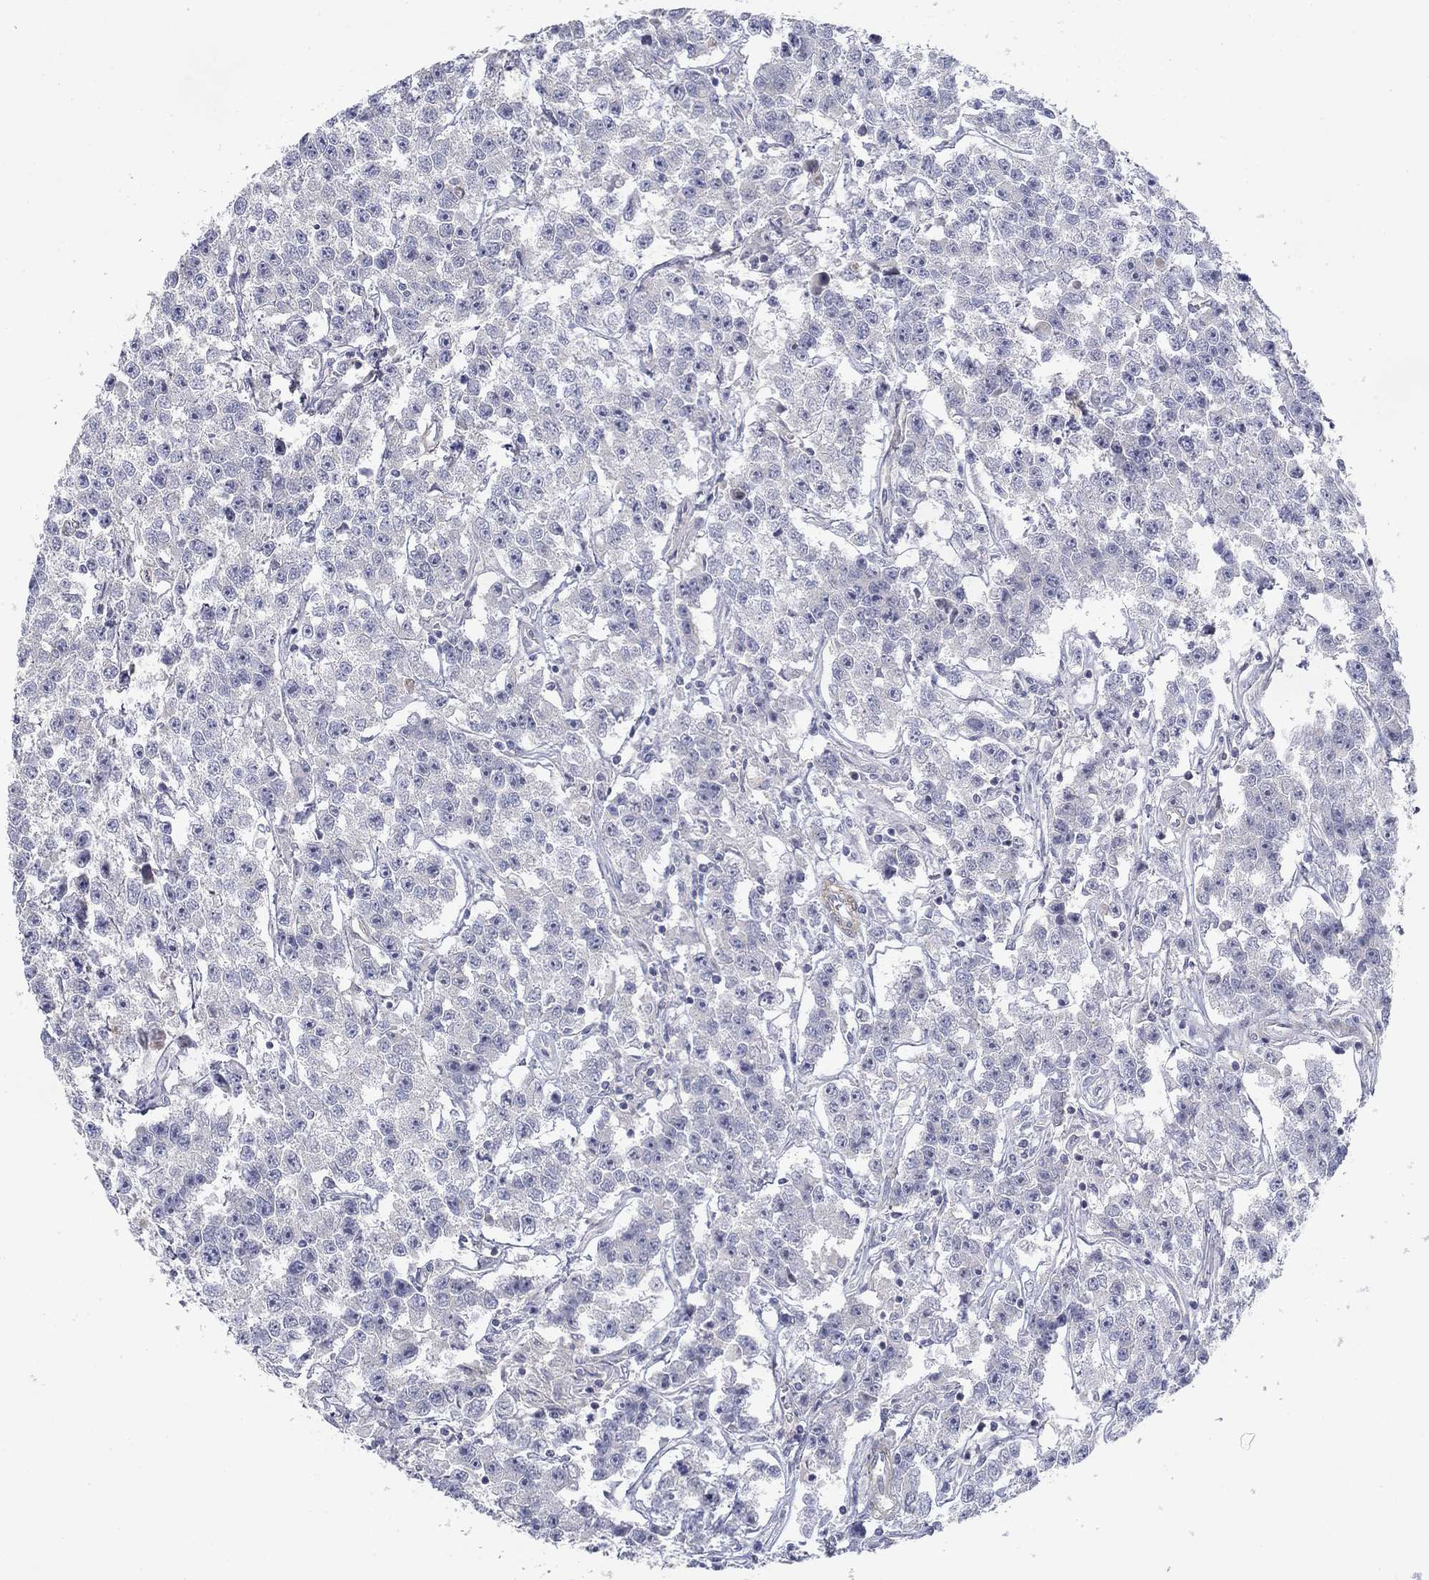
{"staining": {"intensity": "negative", "quantity": "none", "location": "none"}, "tissue": "testis cancer", "cell_type": "Tumor cells", "image_type": "cancer", "snomed": [{"axis": "morphology", "description": "Seminoma, NOS"}, {"axis": "topography", "description": "Testis"}], "caption": "Tumor cells show no significant protein positivity in seminoma (testis).", "gene": "GRK7", "patient": {"sex": "male", "age": 59}}